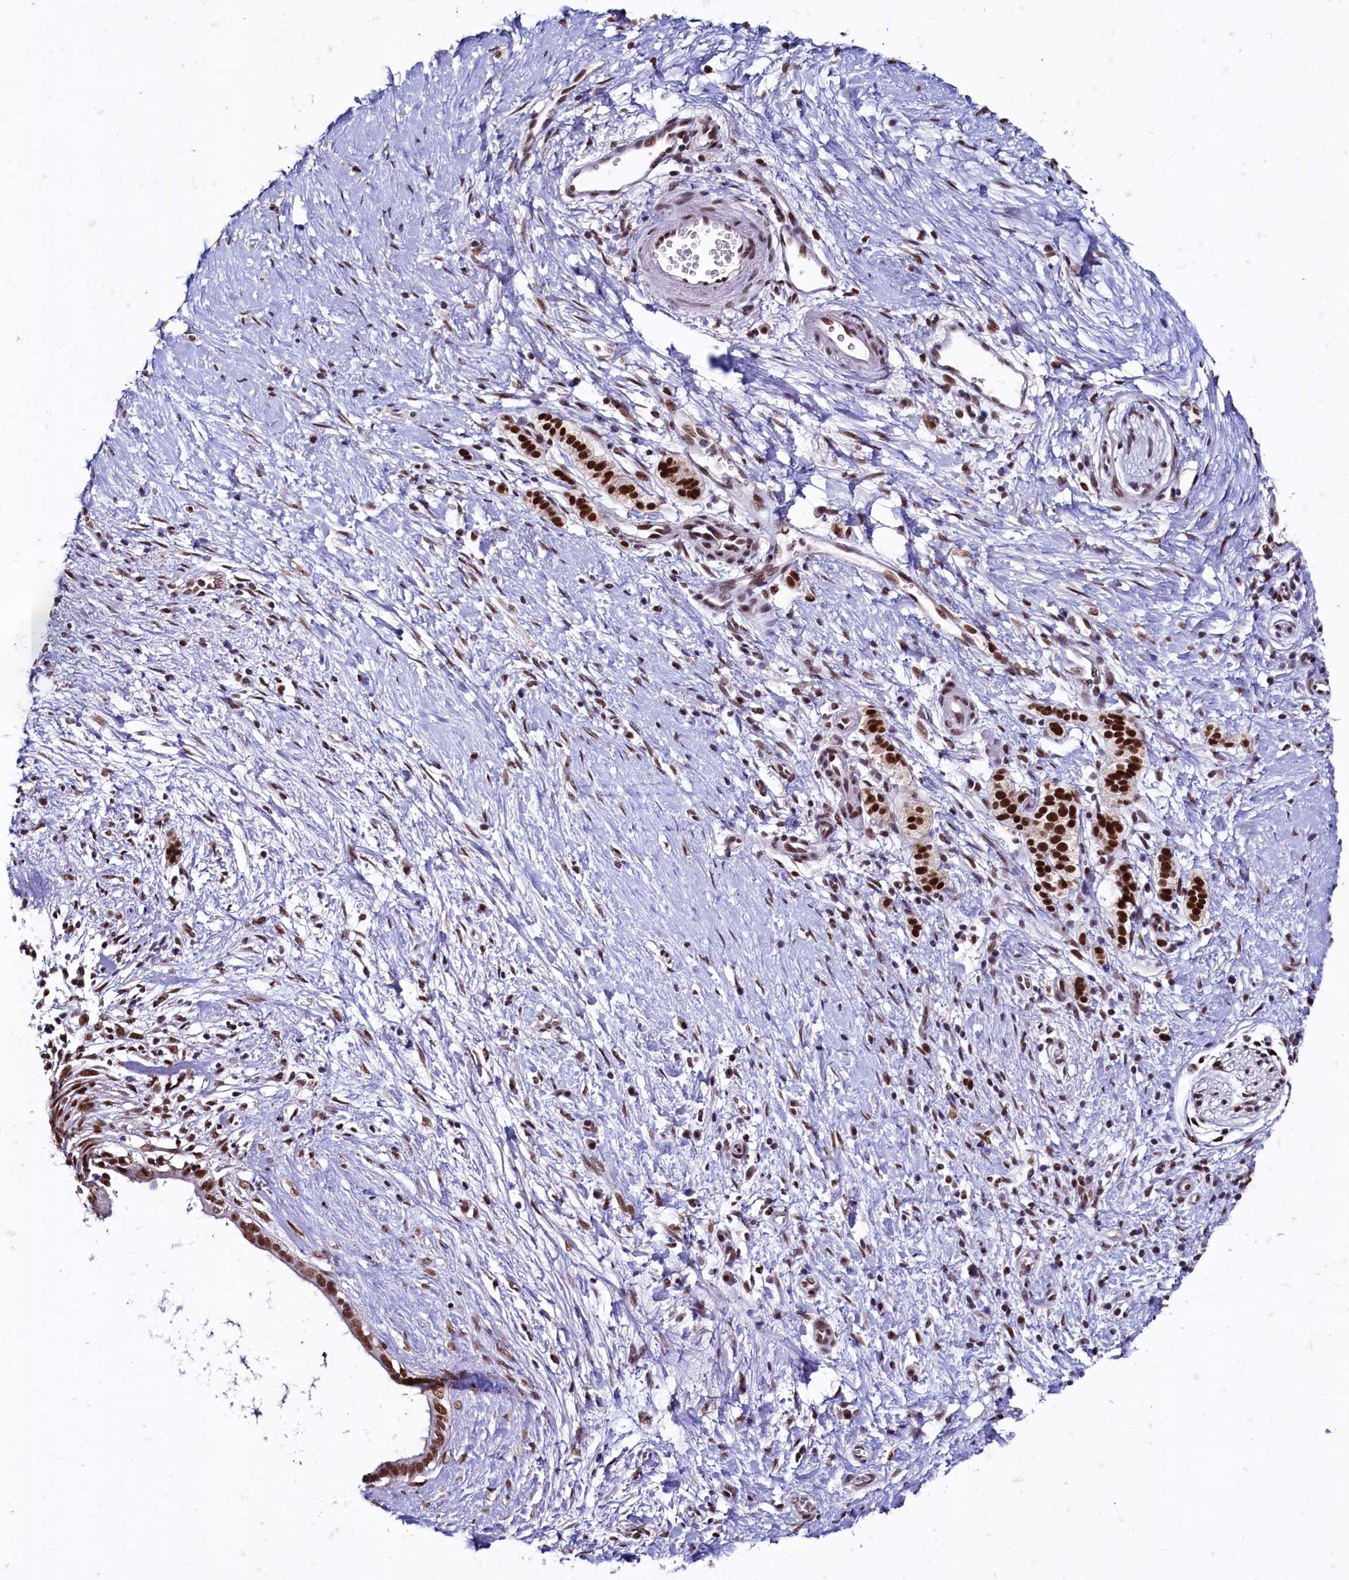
{"staining": {"intensity": "strong", "quantity": ">75%", "location": "nuclear"}, "tissue": "pancreatic cancer", "cell_type": "Tumor cells", "image_type": "cancer", "snomed": [{"axis": "morphology", "description": "Adenocarcinoma, NOS"}, {"axis": "topography", "description": "Pancreas"}], "caption": "Protein expression analysis of pancreatic adenocarcinoma demonstrates strong nuclear positivity in about >75% of tumor cells. (DAB (3,3'-diaminobenzidine) IHC, brown staining for protein, blue staining for nuclei).", "gene": "CPSF7", "patient": {"sex": "male", "age": 50}}